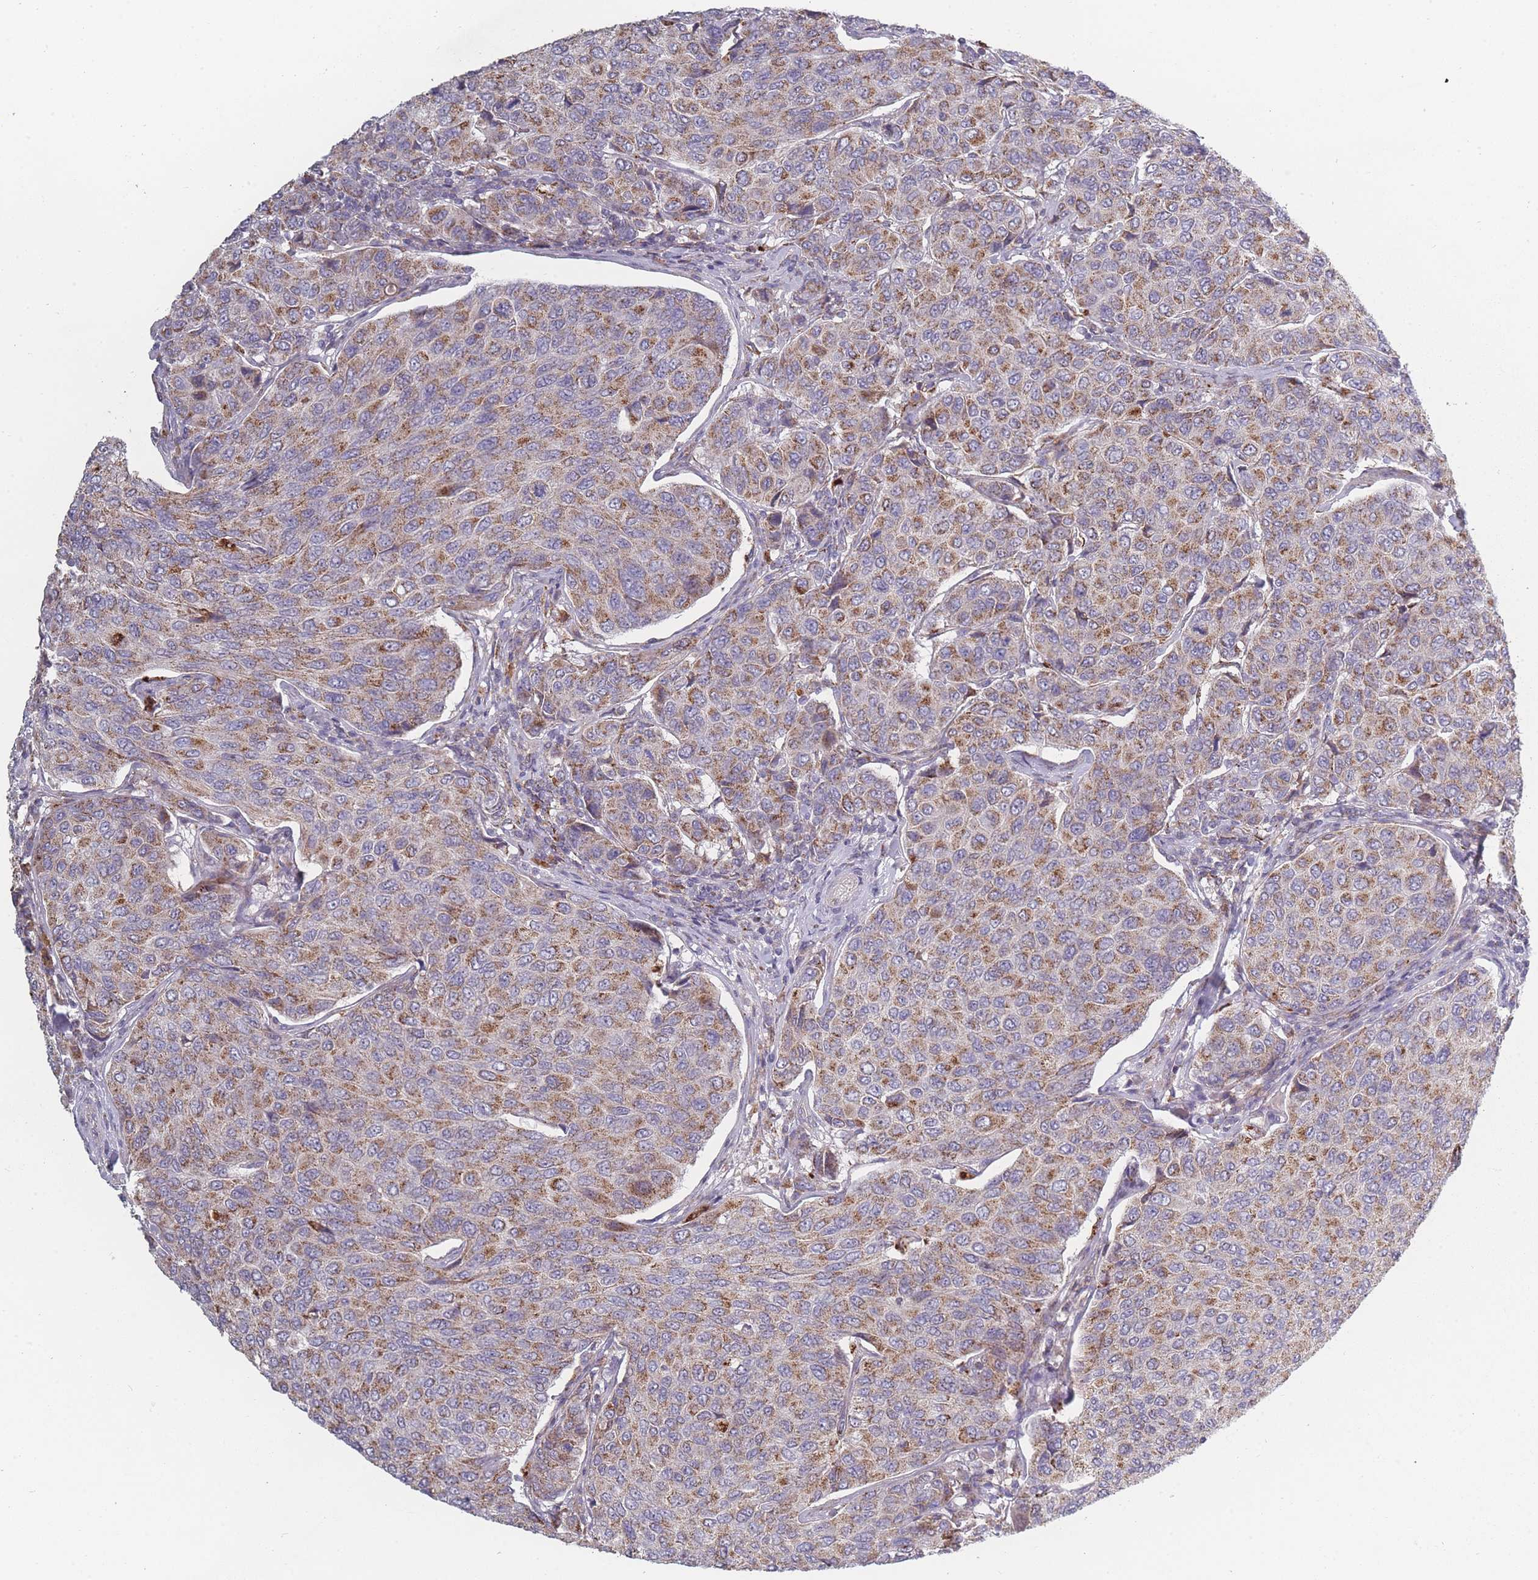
{"staining": {"intensity": "moderate", "quantity": ">75%", "location": "cytoplasmic/membranous"}, "tissue": "breast cancer", "cell_type": "Tumor cells", "image_type": "cancer", "snomed": [{"axis": "morphology", "description": "Duct carcinoma"}, {"axis": "topography", "description": "Breast"}], "caption": "Immunohistochemical staining of breast cancer displays medium levels of moderate cytoplasmic/membranous expression in about >75% of tumor cells. The protein is shown in brown color, while the nuclei are stained blue.", "gene": "PEX11B", "patient": {"sex": "female", "age": 55}}